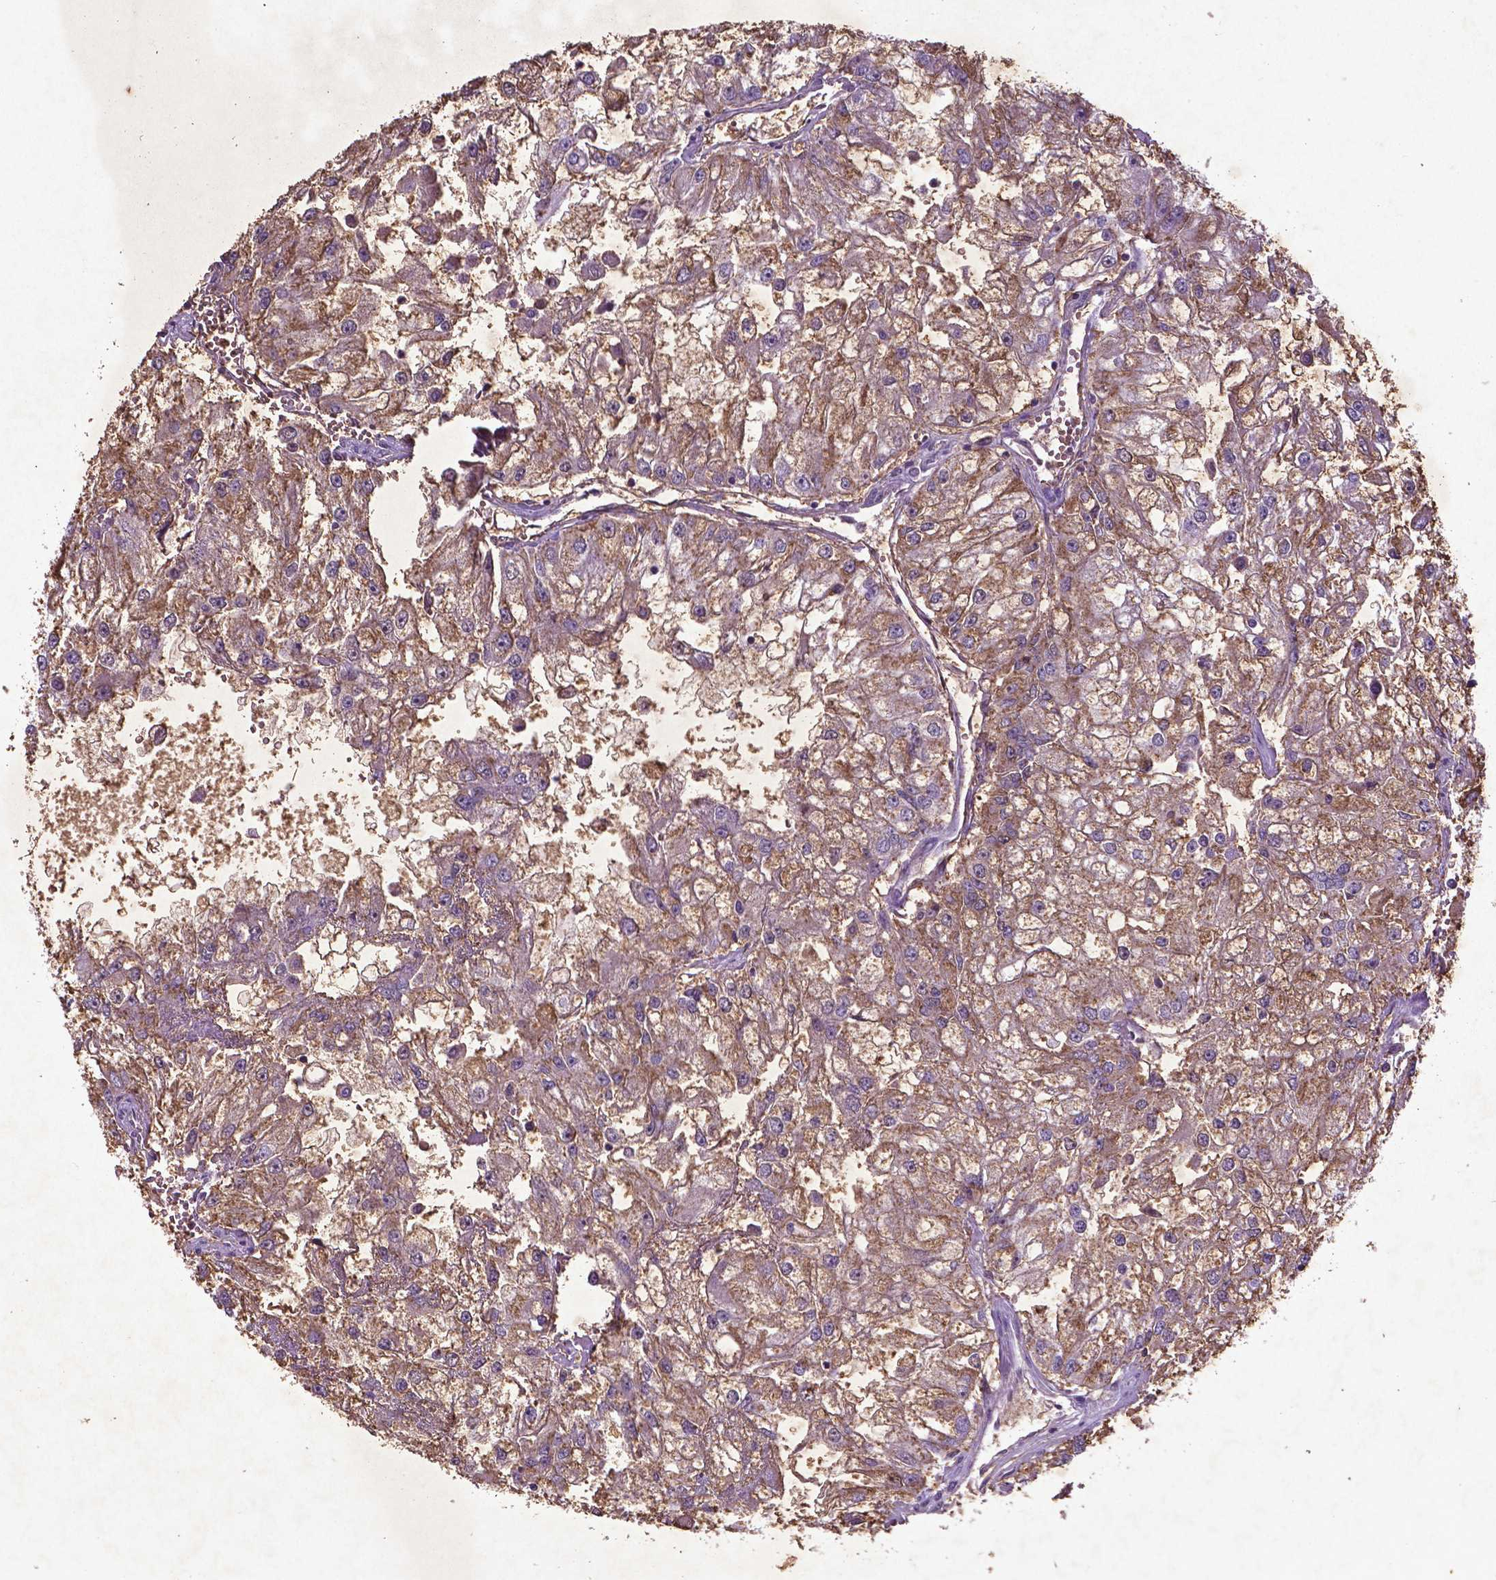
{"staining": {"intensity": "weak", "quantity": ">75%", "location": "cytoplasmic/membranous"}, "tissue": "renal cancer", "cell_type": "Tumor cells", "image_type": "cancer", "snomed": [{"axis": "morphology", "description": "Adenocarcinoma, NOS"}, {"axis": "topography", "description": "Kidney"}], "caption": "Renal adenocarcinoma stained for a protein exhibits weak cytoplasmic/membranous positivity in tumor cells.", "gene": "MTOR", "patient": {"sex": "male", "age": 59}}